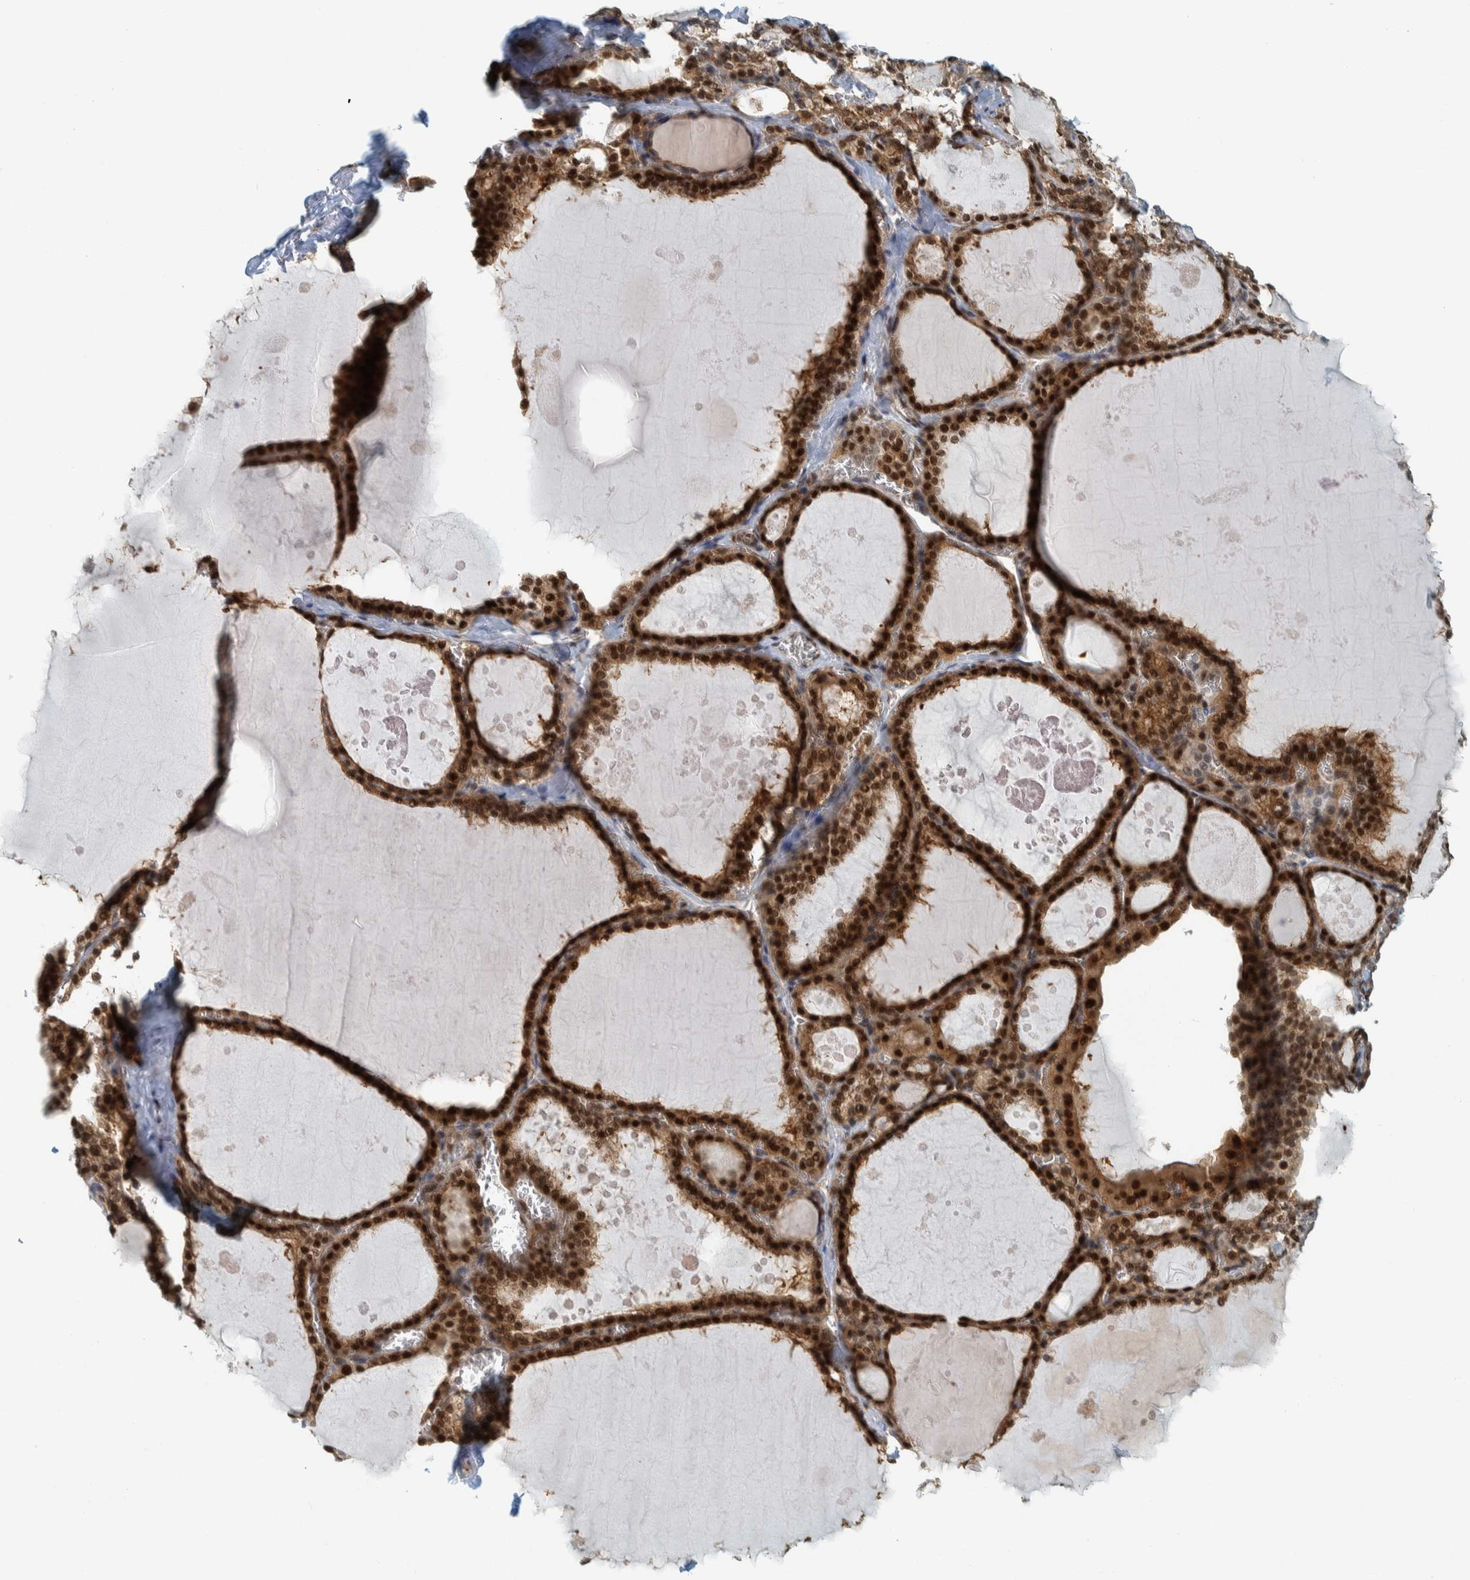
{"staining": {"intensity": "strong", "quantity": ">75%", "location": "cytoplasmic/membranous,nuclear"}, "tissue": "thyroid gland", "cell_type": "Glandular cells", "image_type": "normal", "snomed": [{"axis": "morphology", "description": "Normal tissue, NOS"}, {"axis": "topography", "description": "Thyroid gland"}], "caption": "Protein expression by immunohistochemistry (IHC) shows strong cytoplasmic/membranous,nuclear positivity in approximately >75% of glandular cells in unremarkable thyroid gland.", "gene": "COPS3", "patient": {"sex": "male", "age": 56}}